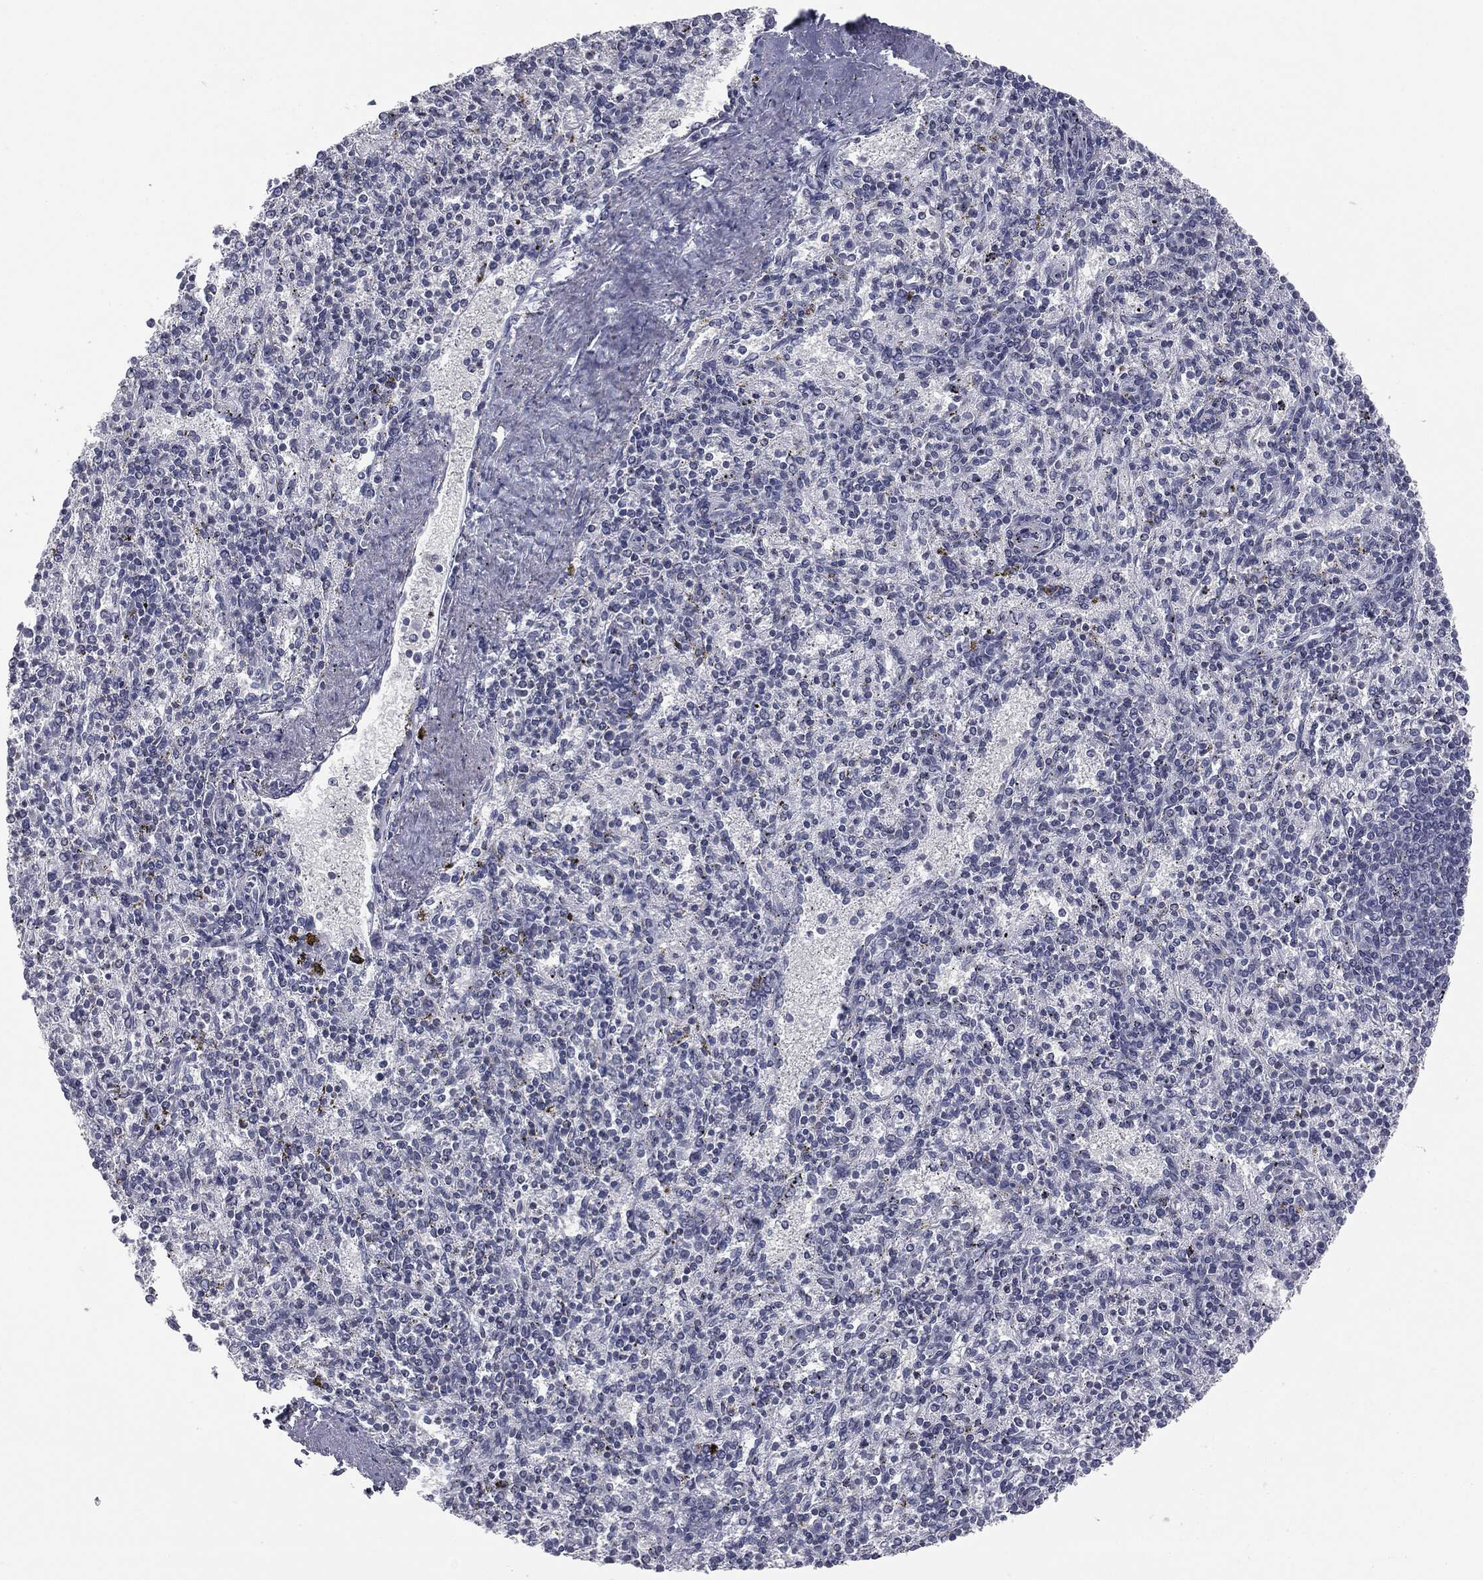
{"staining": {"intensity": "negative", "quantity": "none", "location": "none"}, "tissue": "spleen", "cell_type": "Cells in red pulp", "image_type": "normal", "snomed": [{"axis": "morphology", "description": "Normal tissue, NOS"}, {"axis": "topography", "description": "Spleen"}], "caption": "Human spleen stained for a protein using immunohistochemistry (IHC) demonstrates no expression in cells in red pulp.", "gene": "ALDOB", "patient": {"sex": "female", "age": 37}}